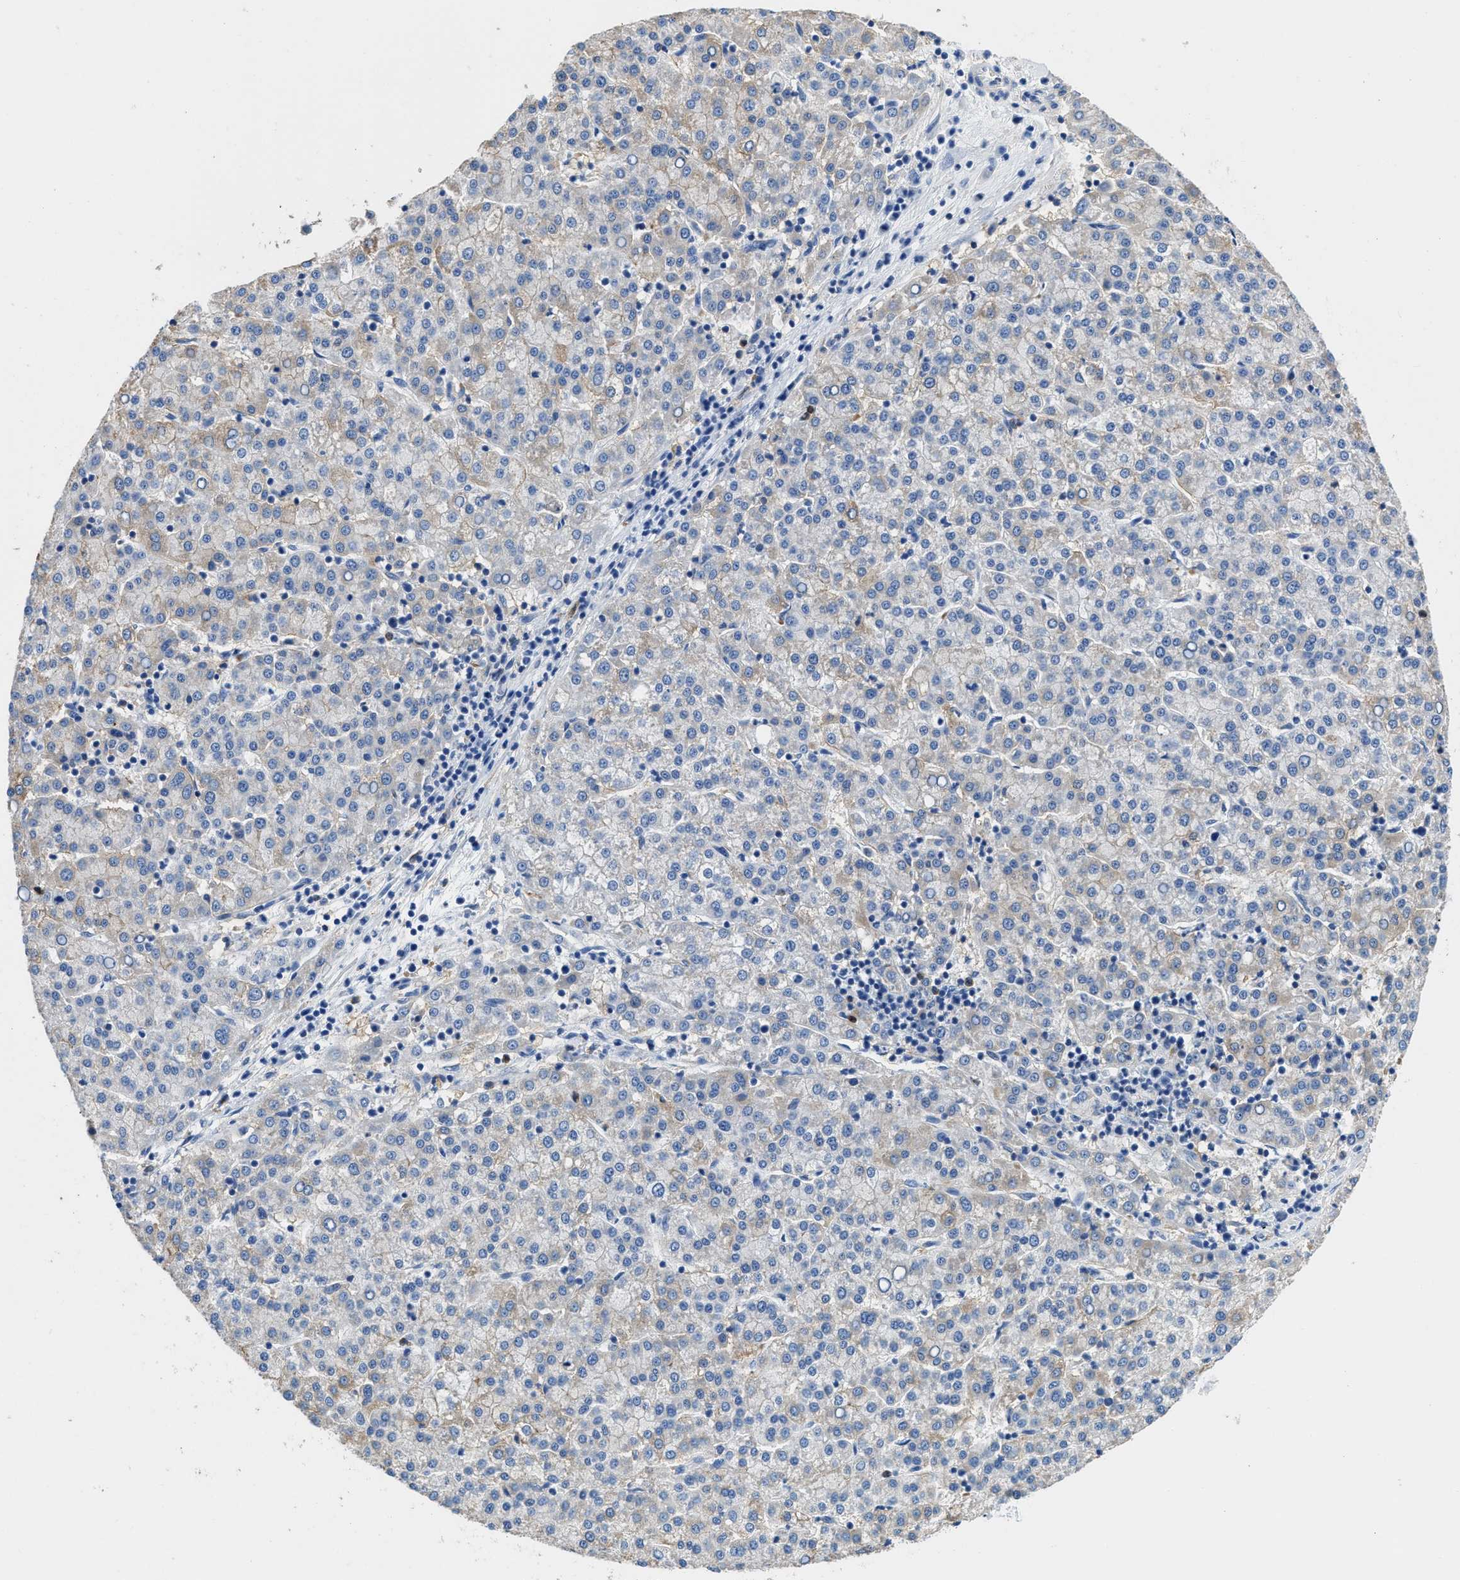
{"staining": {"intensity": "negative", "quantity": "none", "location": "none"}, "tissue": "liver cancer", "cell_type": "Tumor cells", "image_type": "cancer", "snomed": [{"axis": "morphology", "description": "Carcinoma, Hepatocellular, NOS"}, {"axis": "topography", "description": "Liver"}], "caption": "An IHC histopathology image of liver hepatocellular carcinoma is shown. There is no staining in tumor cells of liver hepatocellular carcinoma.", "gene": "NEB", "patient": {"sex": "female", "age": 58}}